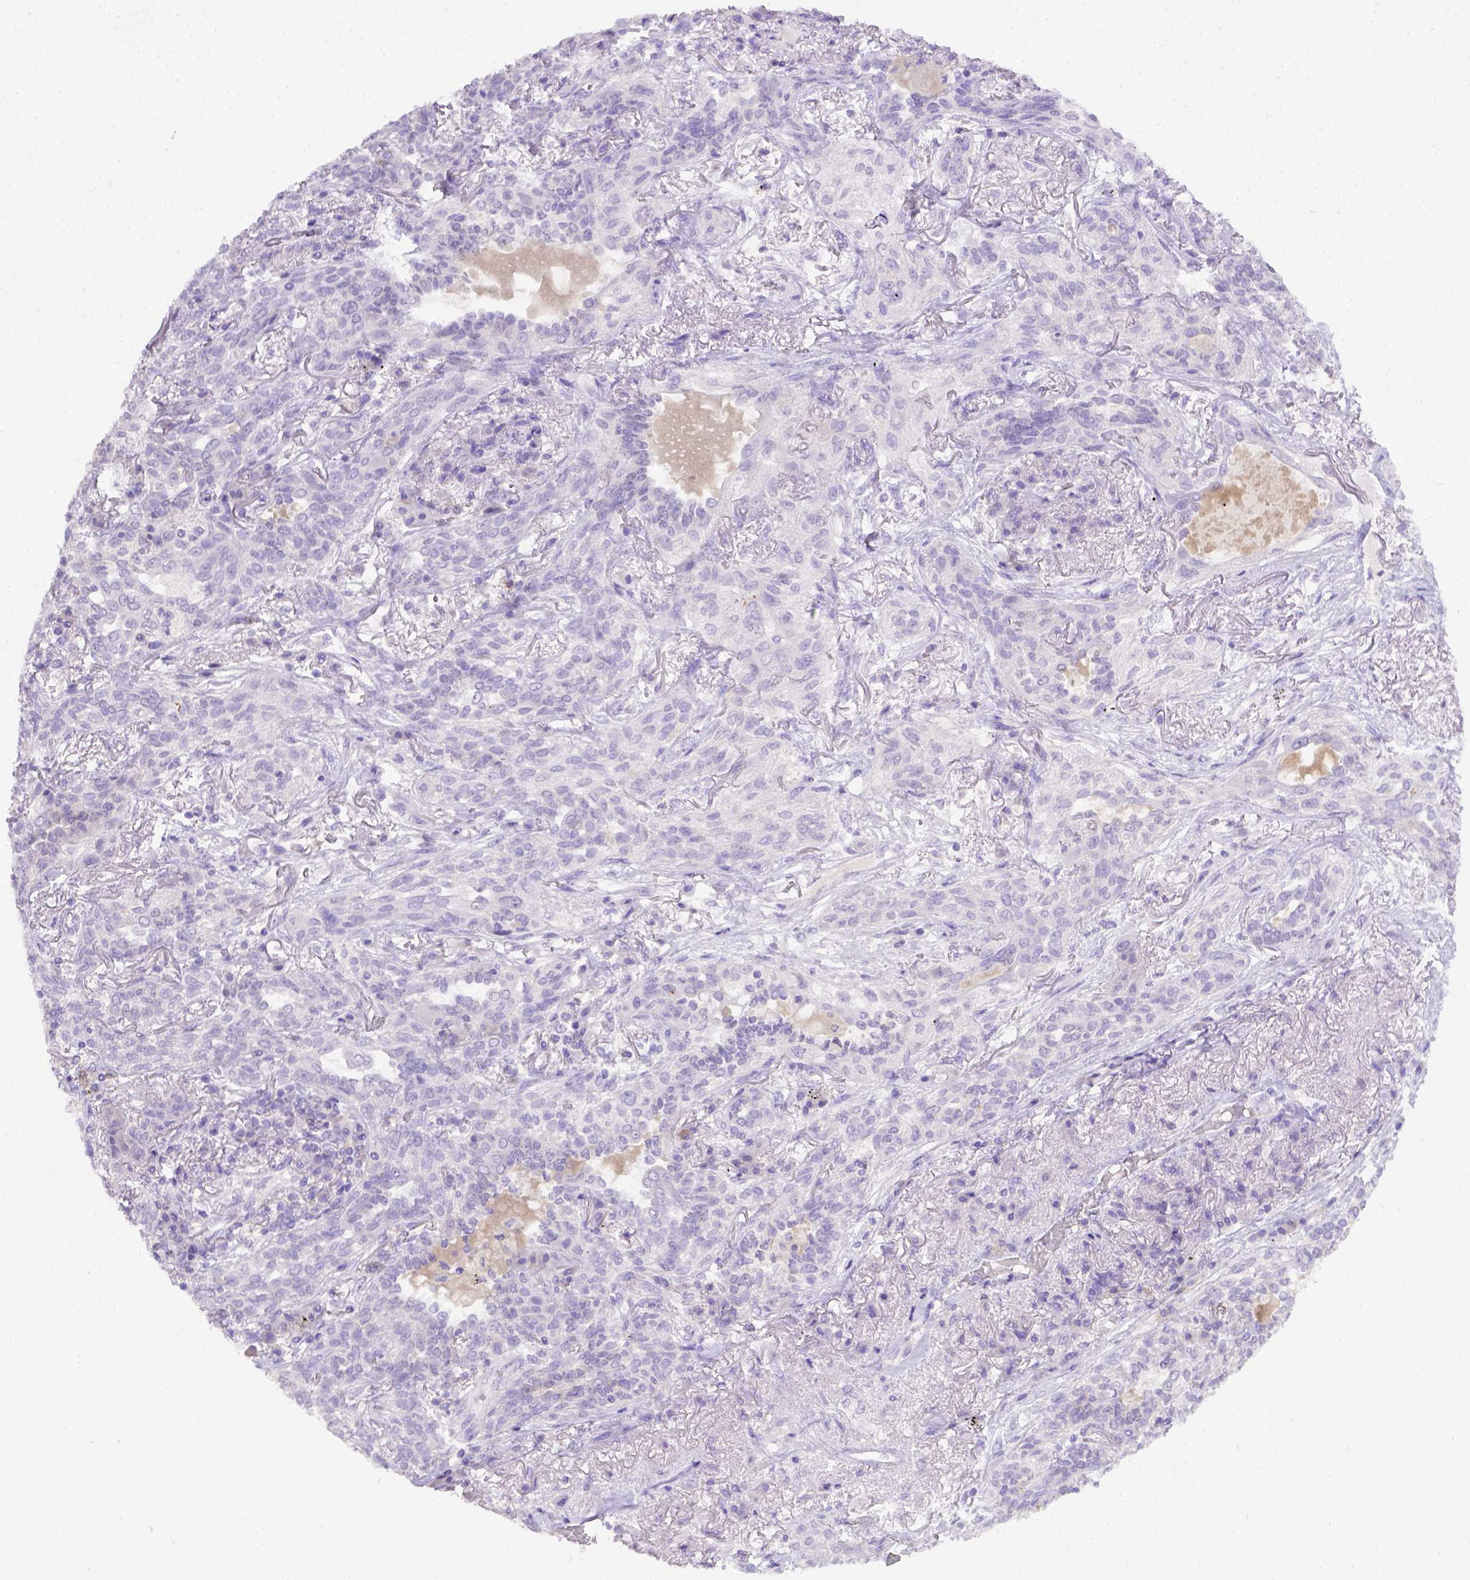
{"staining": {"intensity": "negative", "quantity": "none", "location": "none"}, "tissue": "lung cancer", "cell_type": "Tumor cells", "image_type": "cancer", "snomed": [{"axis": "morphology", "description": "Squamous cell carcinoma, NOS"}, {"axis": "topography", "description": "Lung"}], "caption": "Immunohistochemistry (IHC) photomicrograph of neoplastic tissue: squamous cell carcinoma (lung) stained with DAB (3,3'-diaminobenzidine) reveals no significant protein staining in tumor cells.", "gene": "B3GAT1", "patient": {"sex": "female", "age": 70}}